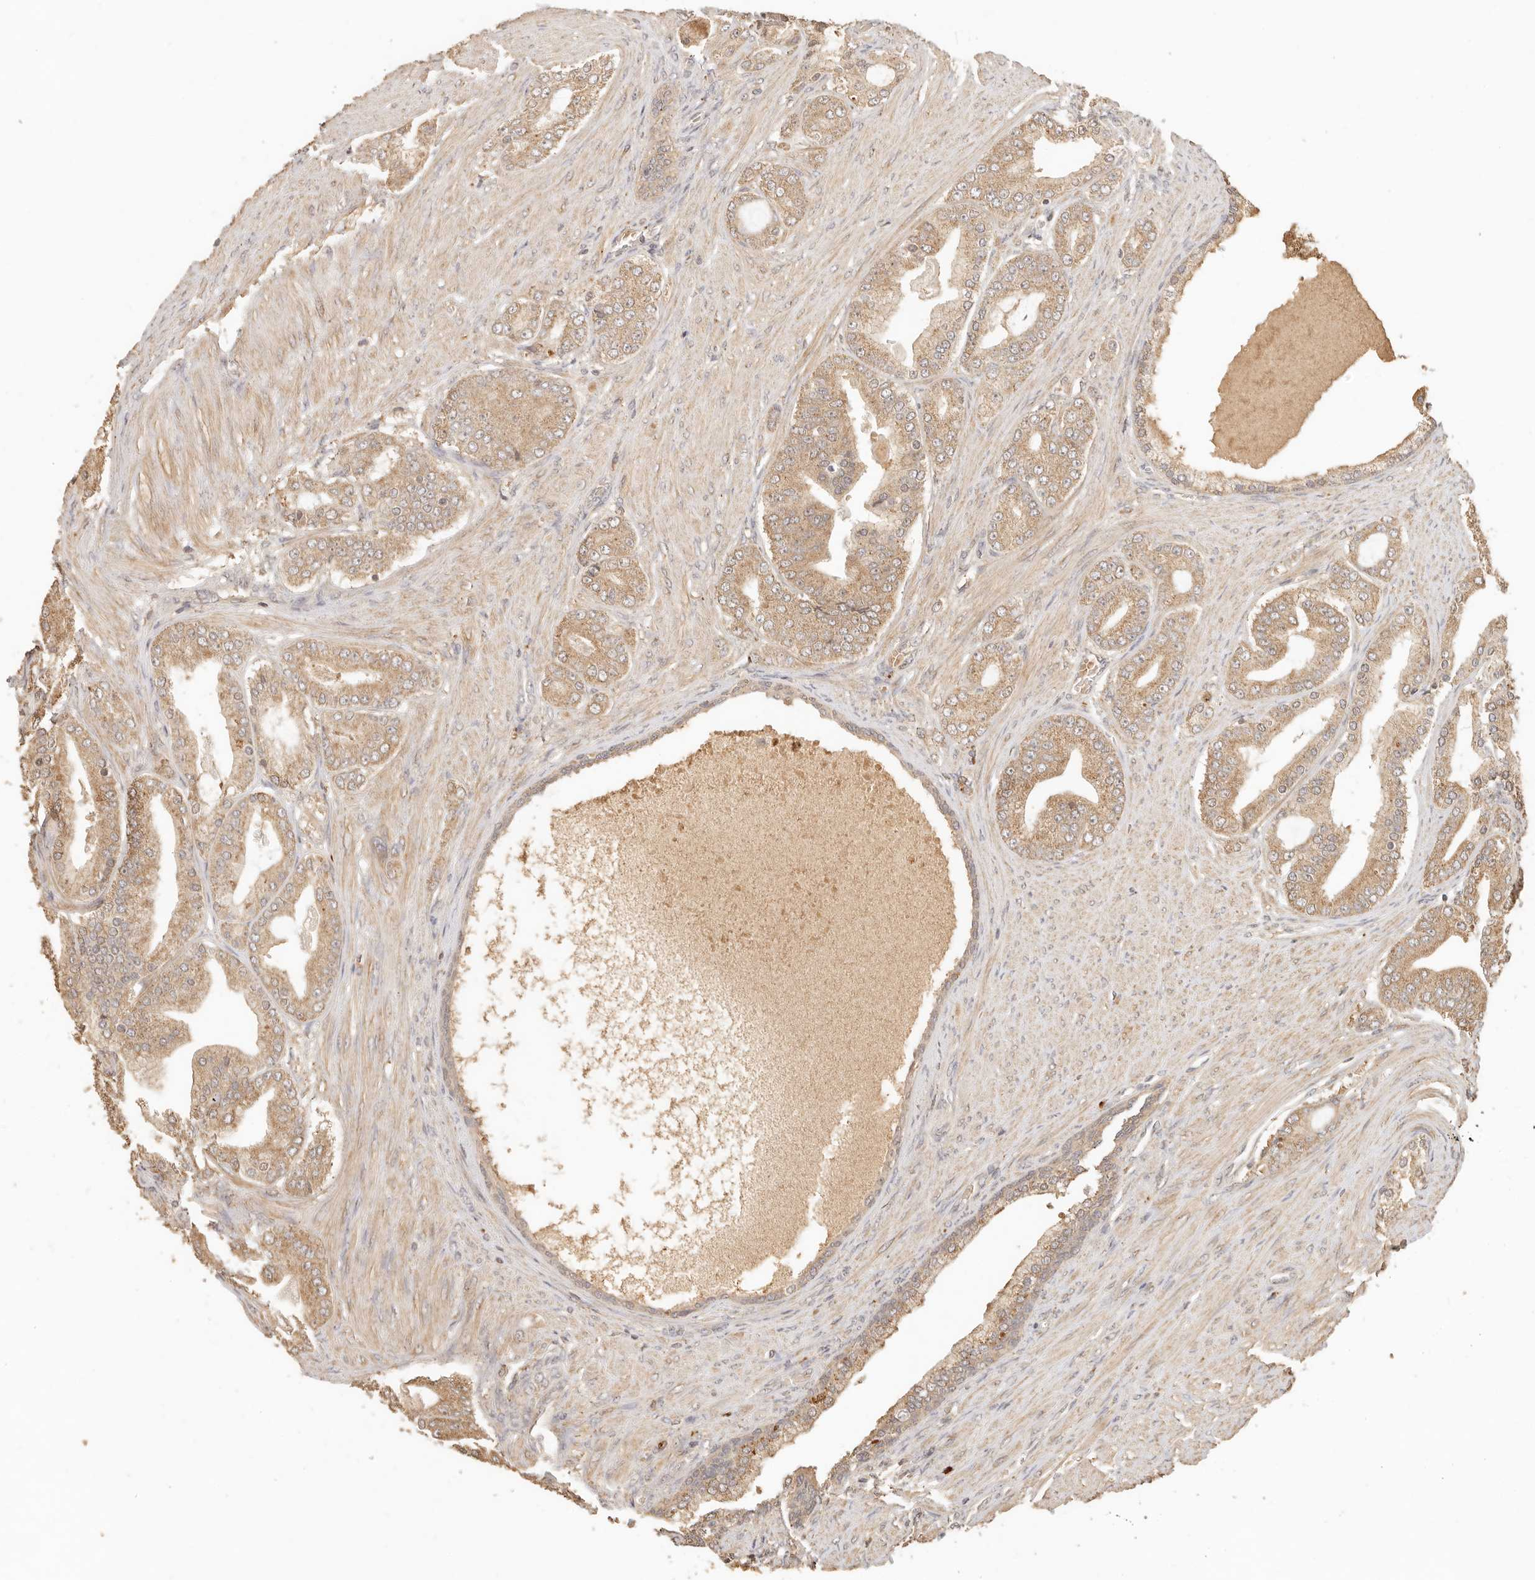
{"staining": {"intensity": "moderate", "quantity": ">75%", "location": "cytoplasmic/membranous"}, "tissue": "prostate cancer", "cell_type": "Tumor cells", "image_type": "cancer", "snomed": [{"axis": "morphology", "description": "Adenocarcinoma, High grade"}, {"axis": "topography", "description": "Prostate"}], "caption": "DAB immunohistochemical staining of human prostate cancer (high-grade adenocarcinoma) demonstrates moderate cytoplasmic/membranous protein expression in about >75% of tumor cells.", "gene": "INTS11", "patient": {"sex": "male", "age": 60}}